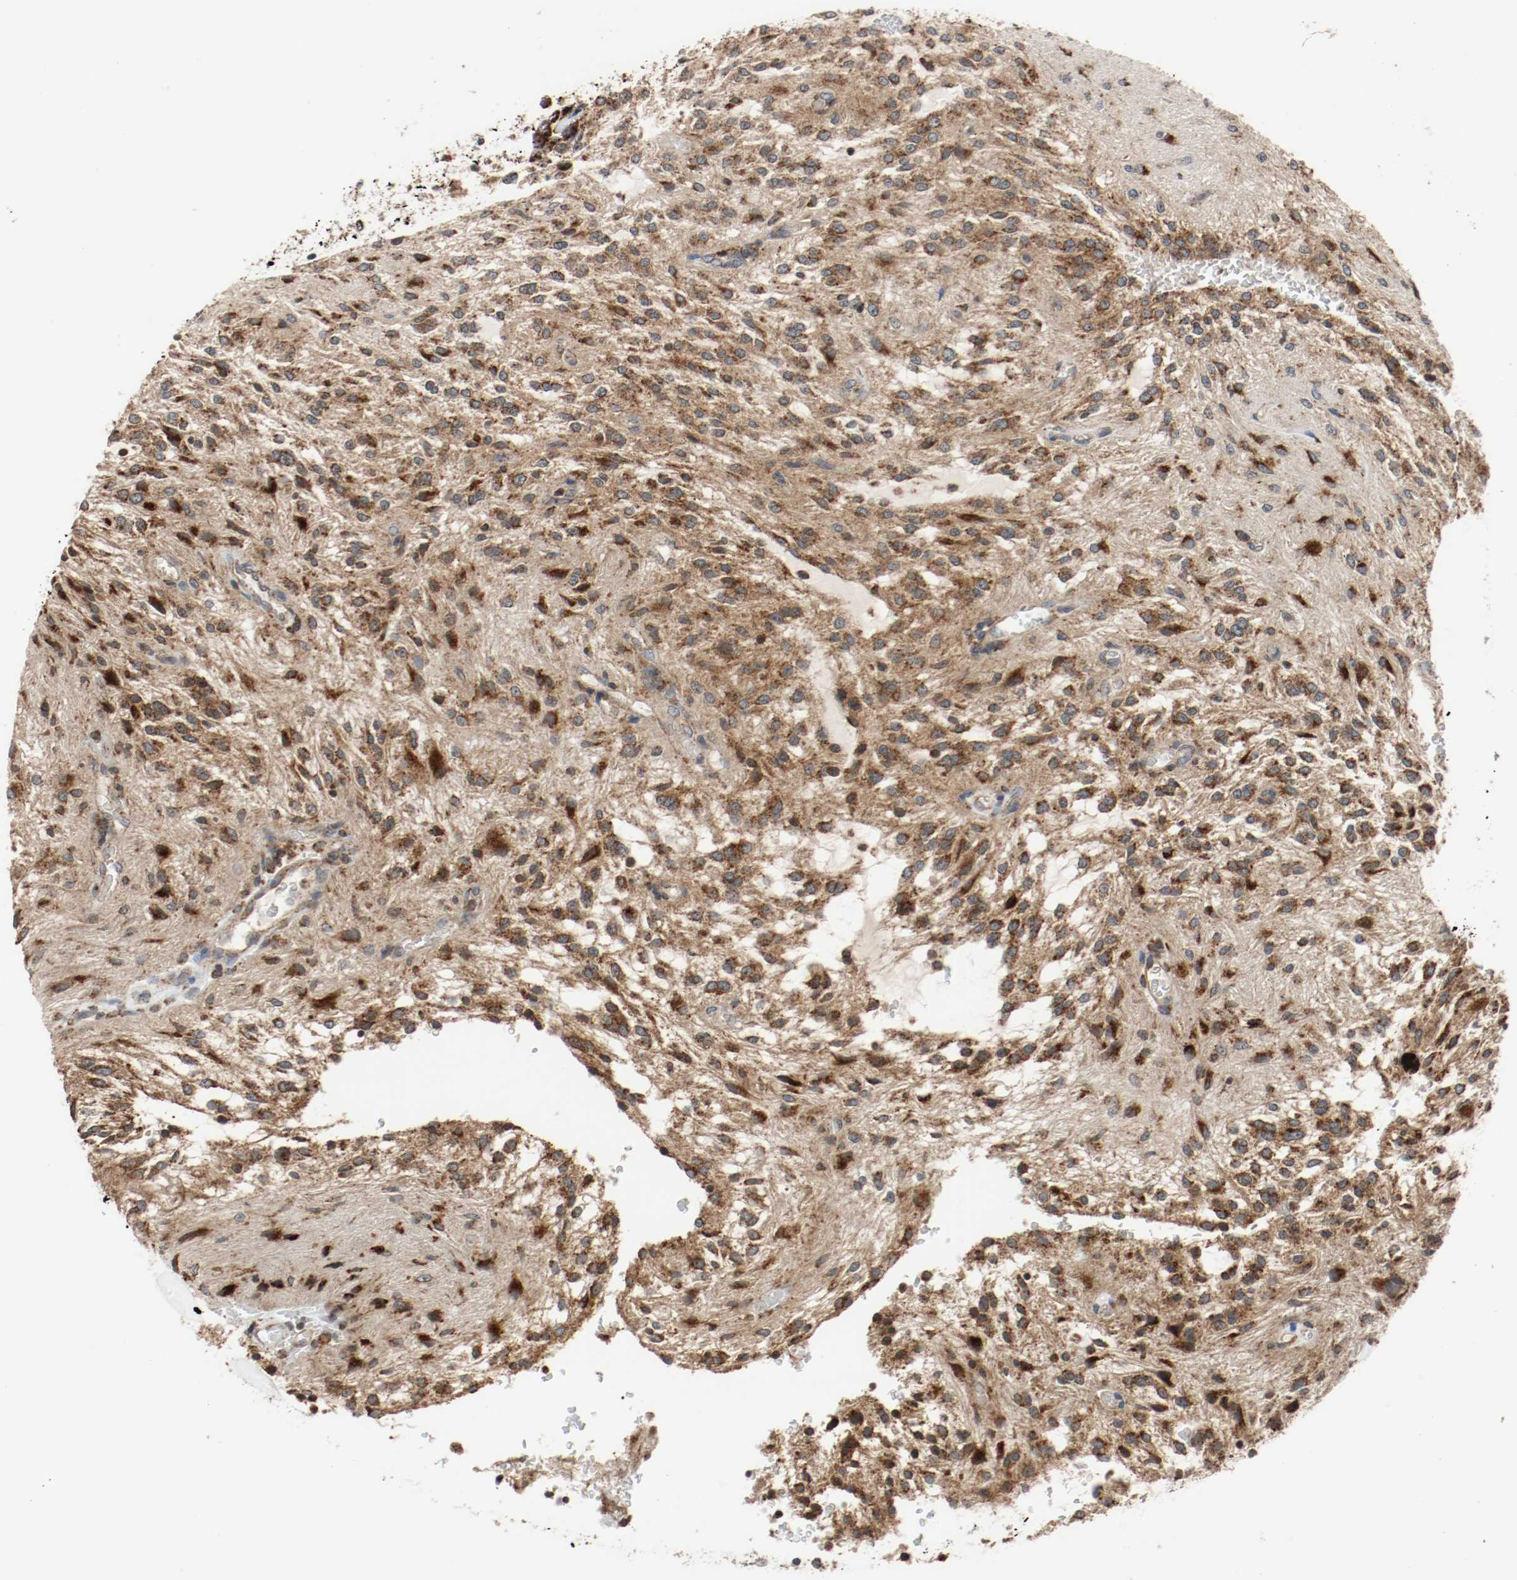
{"staining": {"intensity": "moderate", "quantity": ">75%", "location": "cytoplasmic/membranous"}, "tissue": "glioma", "cell_type": "Tumor cells", "image_type": "cancer", "snomed": [{"axis": "morphology", "description": "Glioma, malignant, NOS"}, {"axis": "topography", "description": "Cerebellum"}], "caption": "Brown immunohistochemical staining in human glioma (malignant) demonstrates moderate cytoplasmic/membranous positivity in about >75% of tumor cells. (DAB = brown stain, brightfield microscopy at high magnification).", "gene": "LAMP2", "patient": {"sex": "female", "age": 10}}